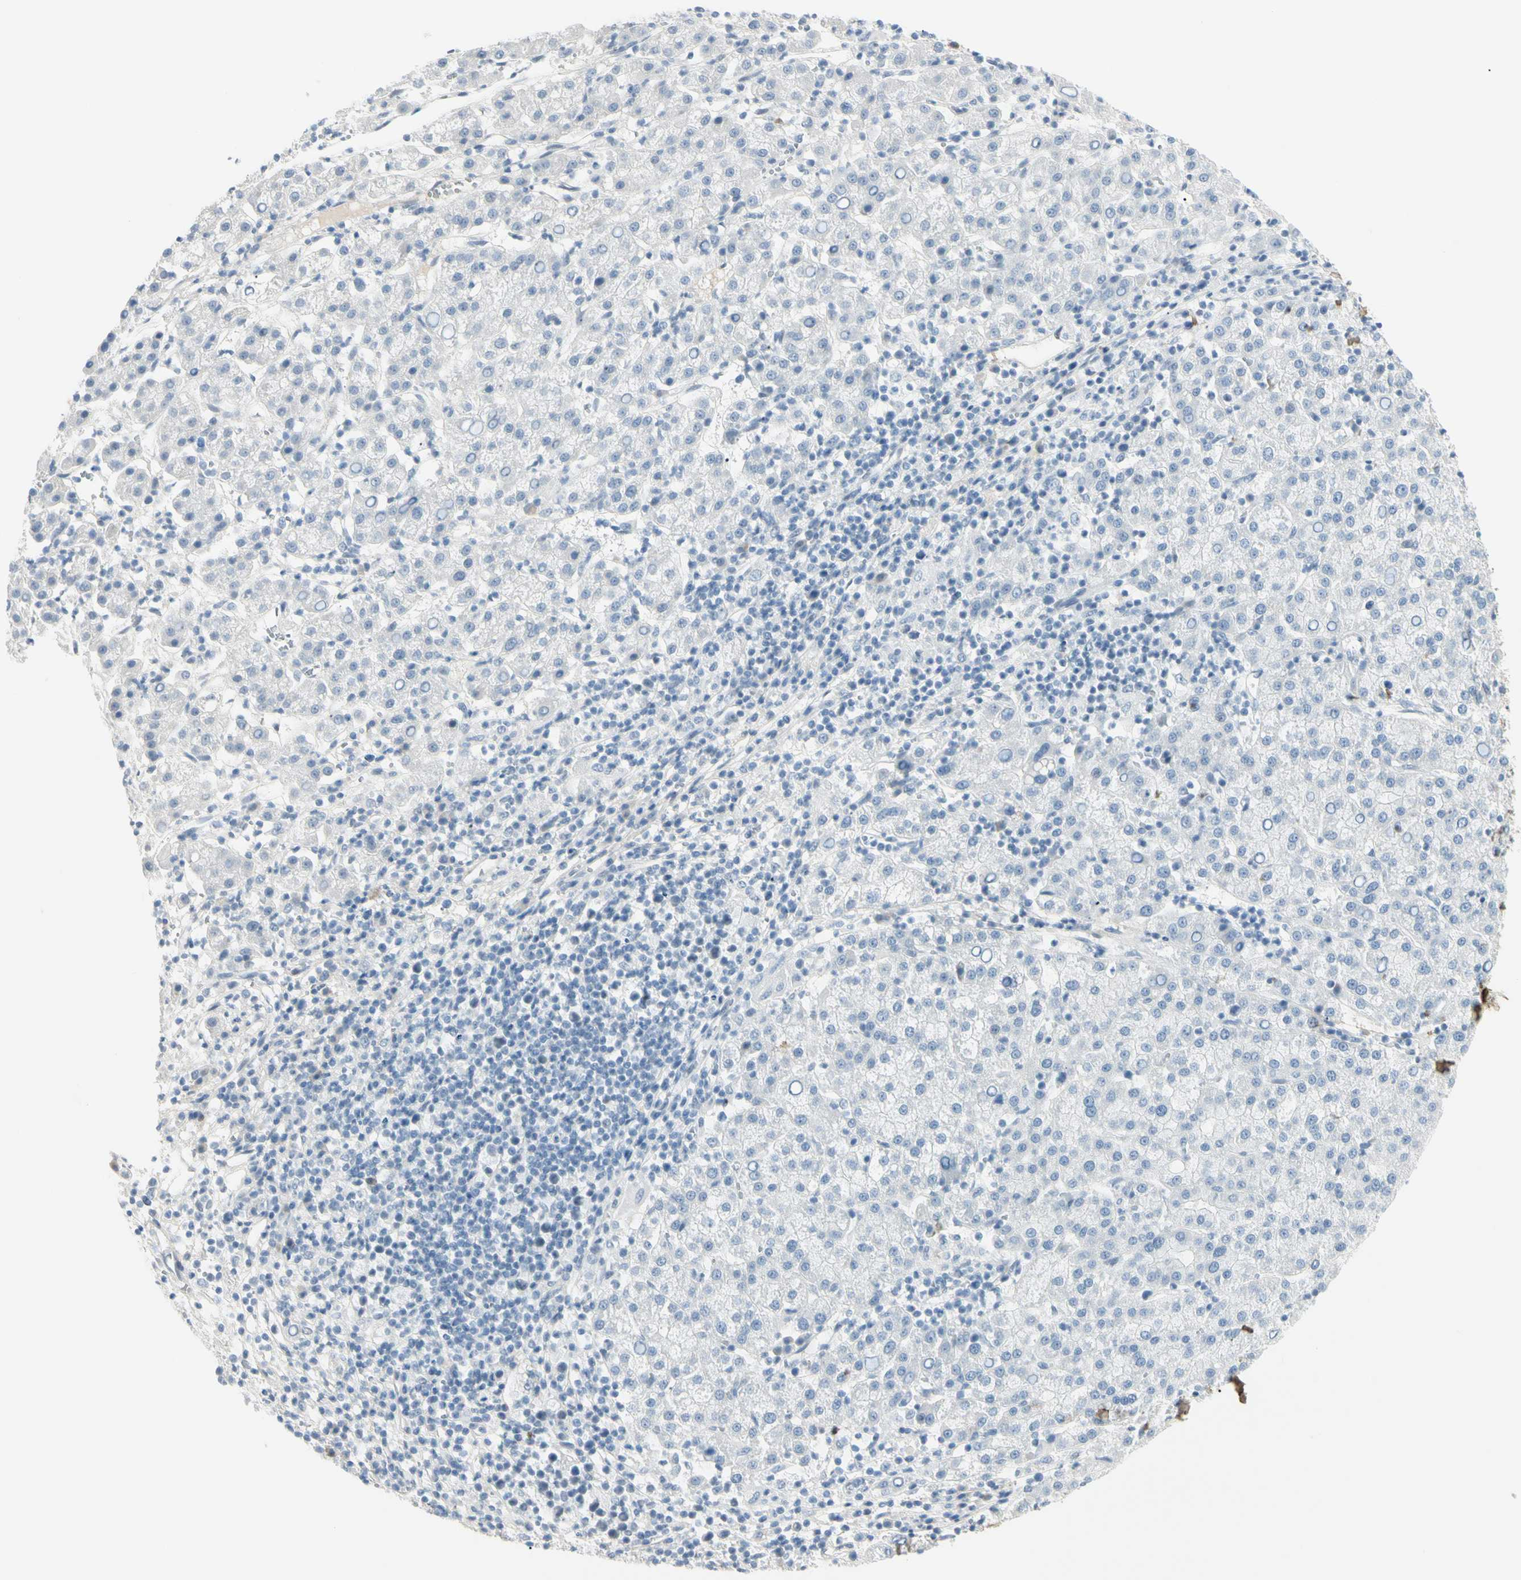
{"staining": {"intensity": "negative", "quantity": "none", "location": "none"}, "tissue": "liver cancer", "cell_type": "Tumor cells", "image_type": "cancer", "snomed": [{"axis": "morphology", "description": "Carcinoma, Hepatocellular, NOS"}, {"axis": "topography", "description": "Liver"}], "caption": "The micrograph displays no staining of tumor cells in hepatocellular carcinoma (liver). (DAB IHC with hematoxylin counter stain).", "gene": "ASPN", "patient": {"sex": "female", "age": 58}}